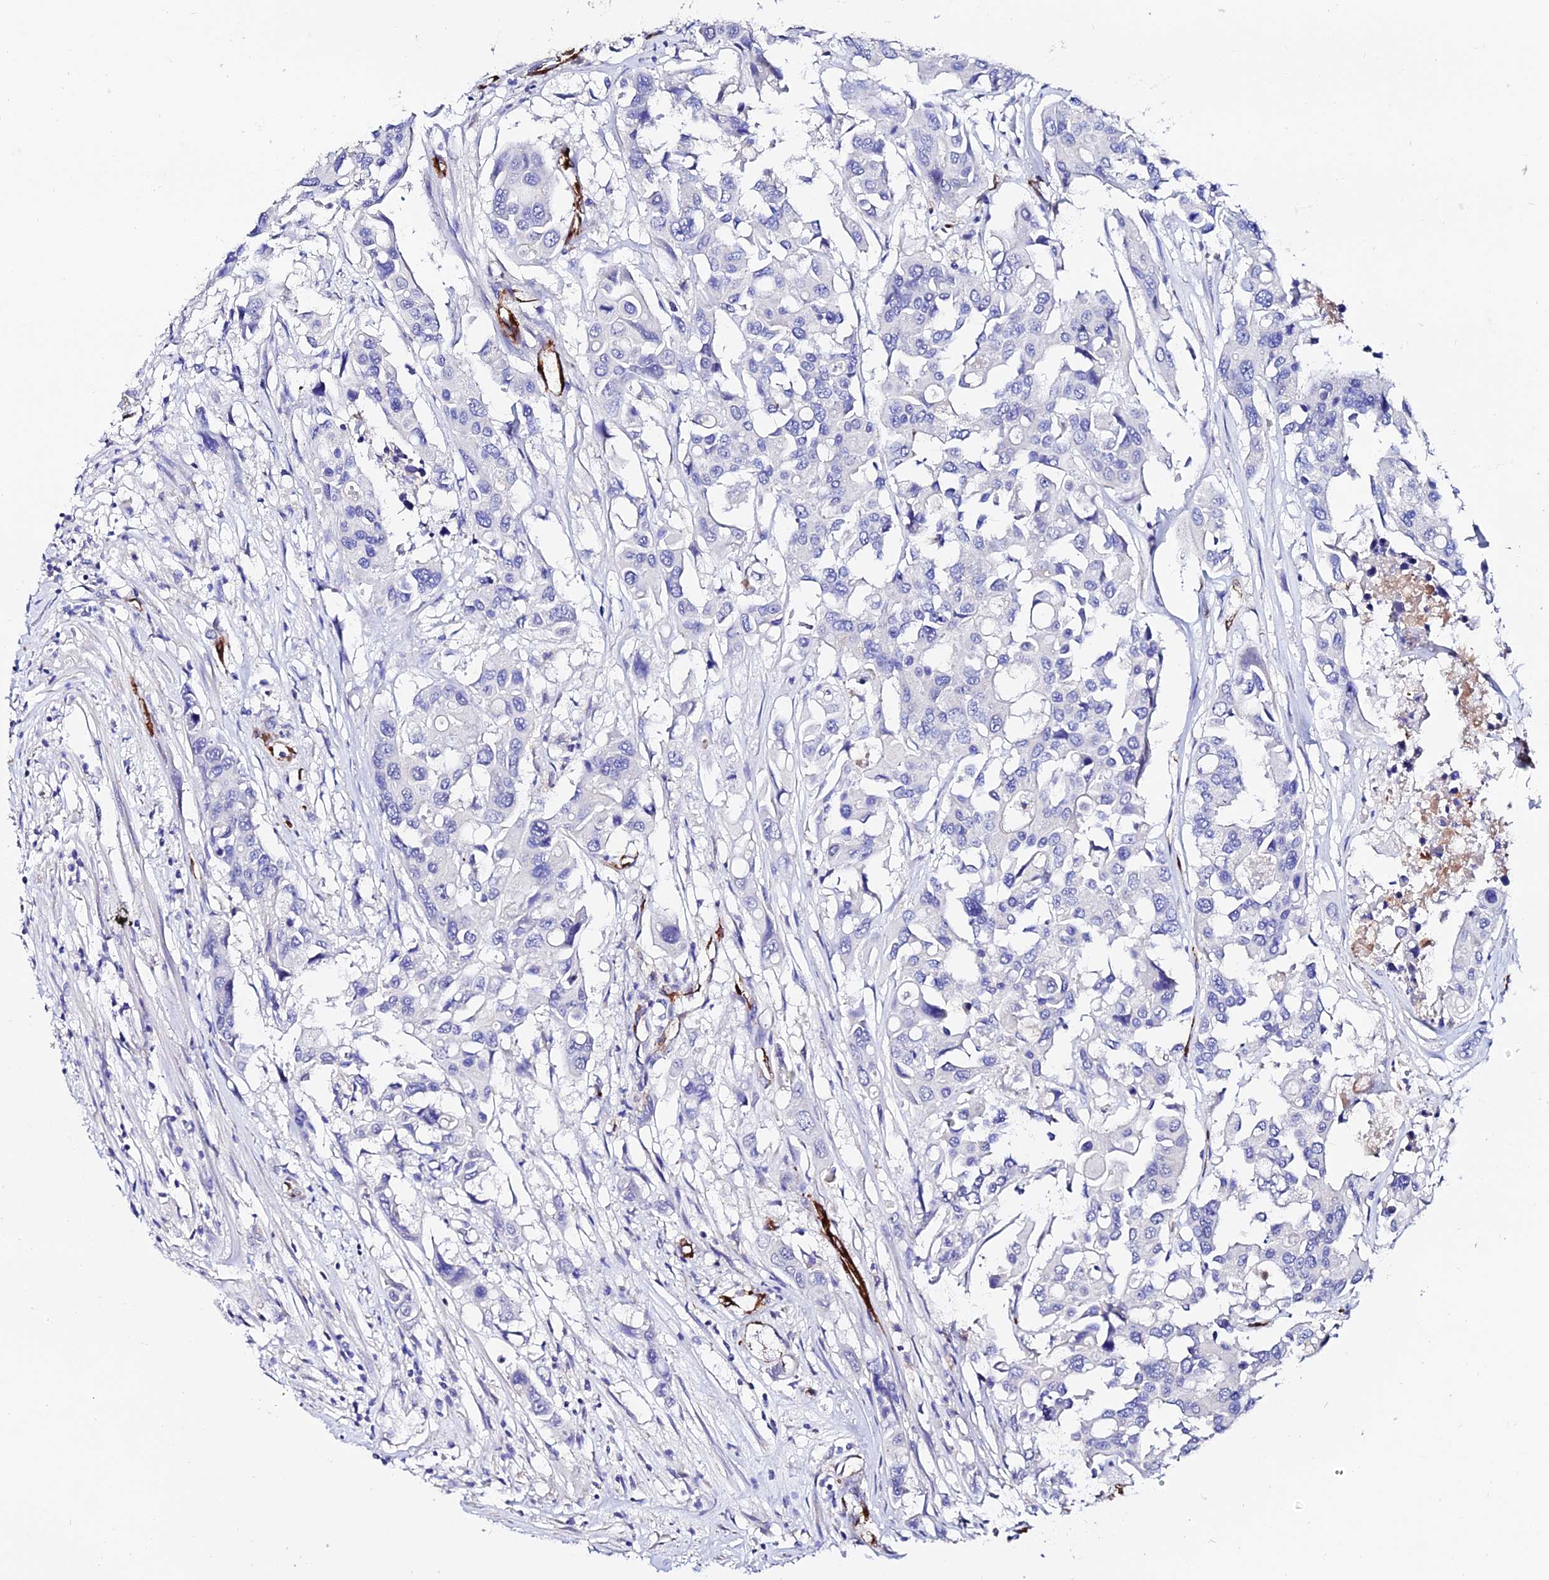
{"staining": {"intensity": "negative", "quantity": "none", "location": "none"}, "tissue": "colorectal cancer", "cell_type": "Tumor cells", "image_type": "cancer", "snomed": [{"axis": "morphology", "description": "Adenocarcinoma, NOS"}, {"axis": "topography", "description": "Colon"}], "caption": "Colorectal cancer was stained to show a protein in brown. There is no significant expression in tumor cells.", "gene": "ESM1", "patient": {"sex": "male", "age": 77}}